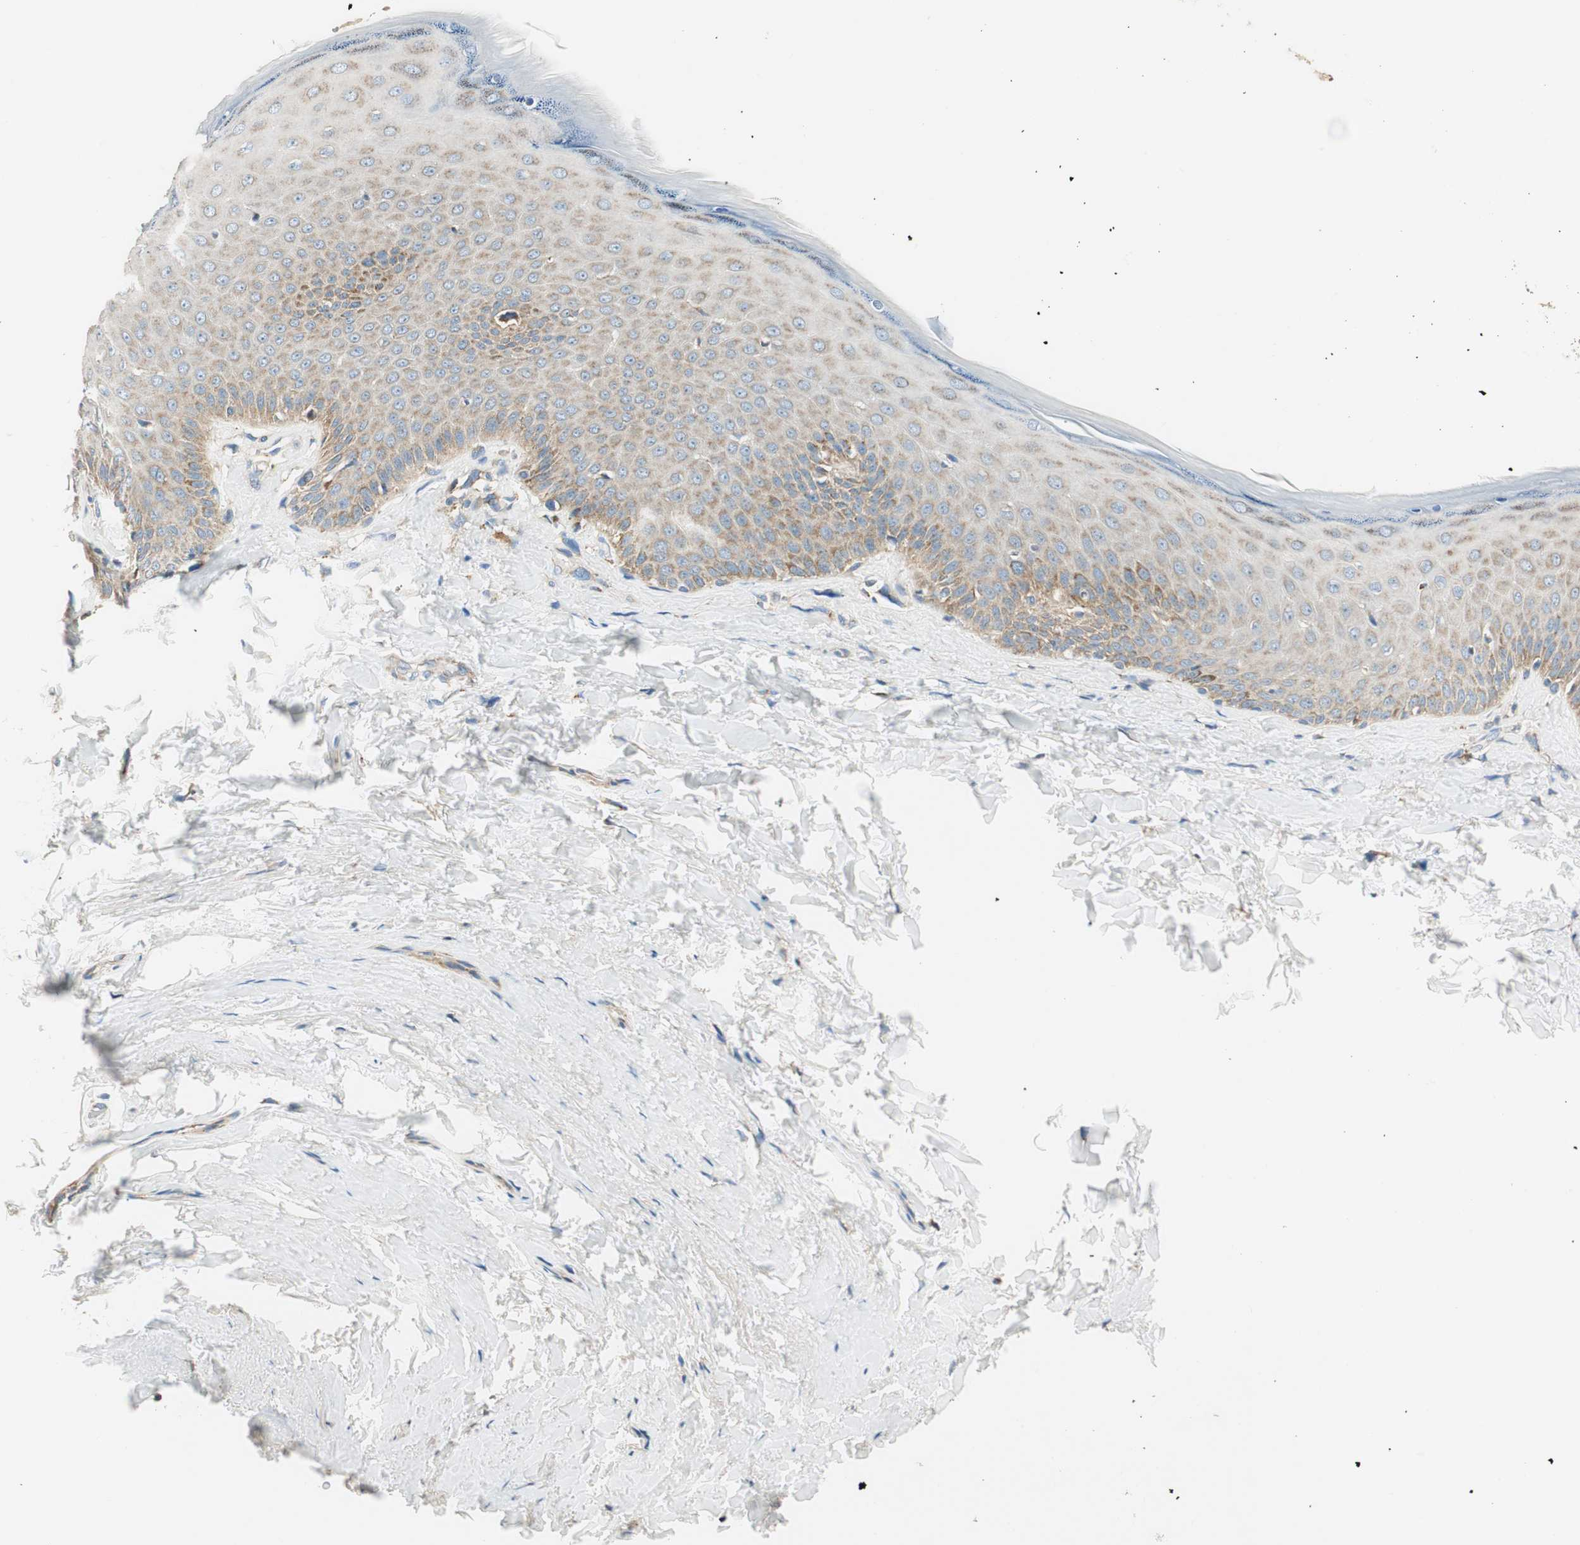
{"staining": {"intensity": "weak", "quantity": ">75%", "location": "cytoplasmic/membranous"}, "tissue": "skin", "cell_type": "Epidermal cells", "image_type": "normal", "snomed": [{"axis": "morphology", "description": "Normal tissue, NOS"}, {"axis": "topography", "description": "Anal"}], "caption": "IHC staining of normal skin, which displays low levels of weak cytoplasmic/membranous positivity in approximately >75% of epidermal cells indicating weak cytoplasmic/membranous protein expression. The staining was performed using DAB (brown) for protein detection and nuclei were counterstained in hematoxylin (blue).", "gene": "RORB", "patient": {"sex": "male", "age": 69}}